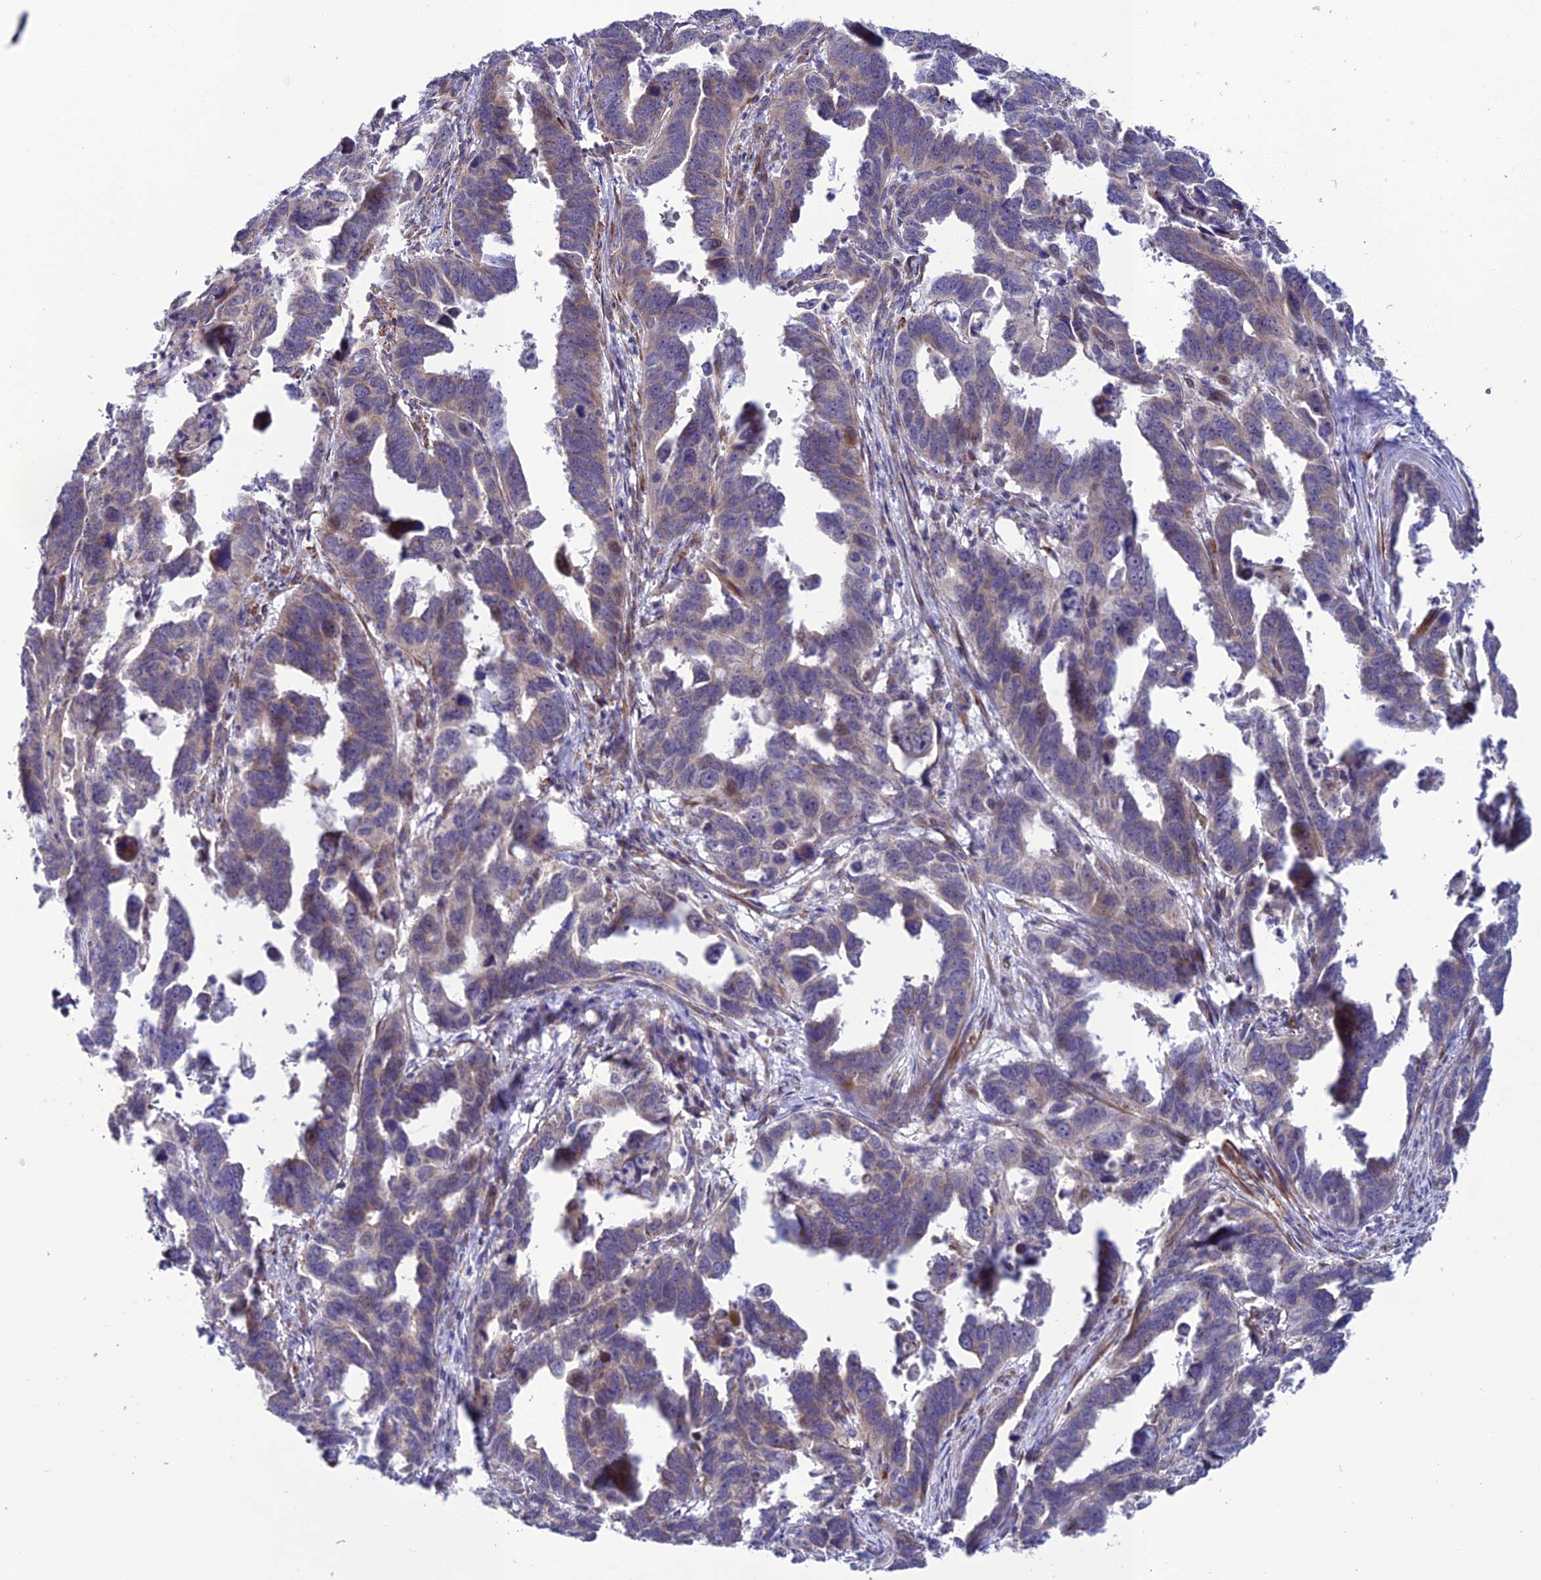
{"staining": {"intensity": "moderate", "quantity": "25%-75%", "location": "cytoplasmic/membranous"}, "tissue": "endometrial cancer", "cell_type": "Tumor cells", "image_type": "cancer", "snomed": [{"axis": "morphology", "description": "Adenocarcinoma, NOS"}, {"axis": "topography", "description": "Endometrium"}], "caption": "Endometrial adenocarcinoma stained with immunohistochemistry (IHC) exhibits moderate cytoplasmic/membranous staining in about 25%-75% of tumor cells.", "gene": "TNIP3", "patient": {"sex": "female", "age": 65}}